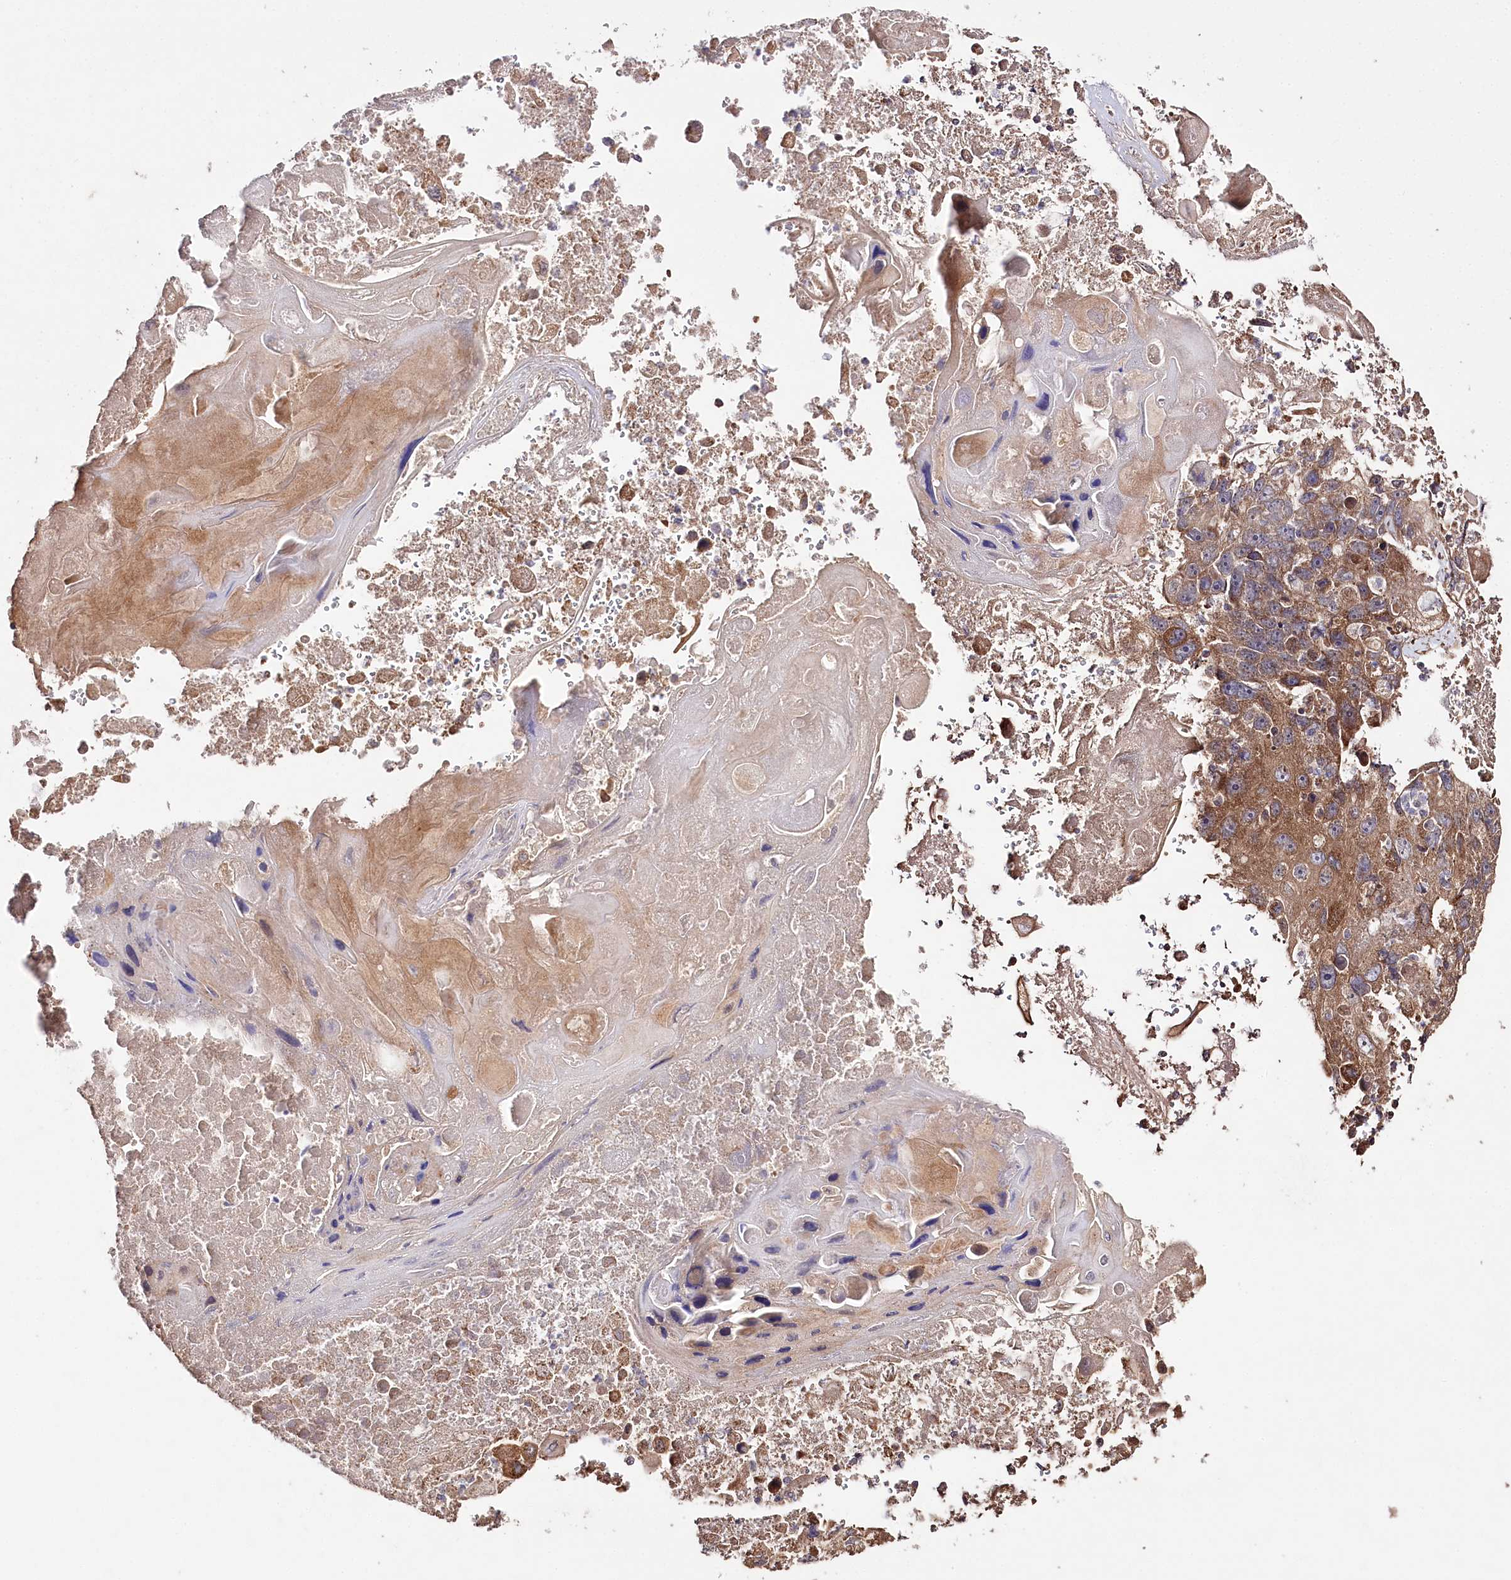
{"staining": {"intensity": "moderate", "quantity": ">75%", "location": "cytoplasmic/membranous"}, "tissue": "lung cancer", "cell_type": "Tumor cells", "image_type": "cancer", "snomed": [{"axis": "morphology", "description": "Squamous cell carcinoma, NOS"}, {"axis": "topography", "description": "Lung"}], "caption": "Protein expression analysis of human lung squamous cell carcinoma reveals moderate cytoplasmic/membranous staining in about >75% of tumor cells. (DAB (3,3'-diaminobenzidine) IHC, brown staining for protein, blue staining for nuclei).", "gene": "PRSS53", "patient": {"sex": "male", "age": 61}}